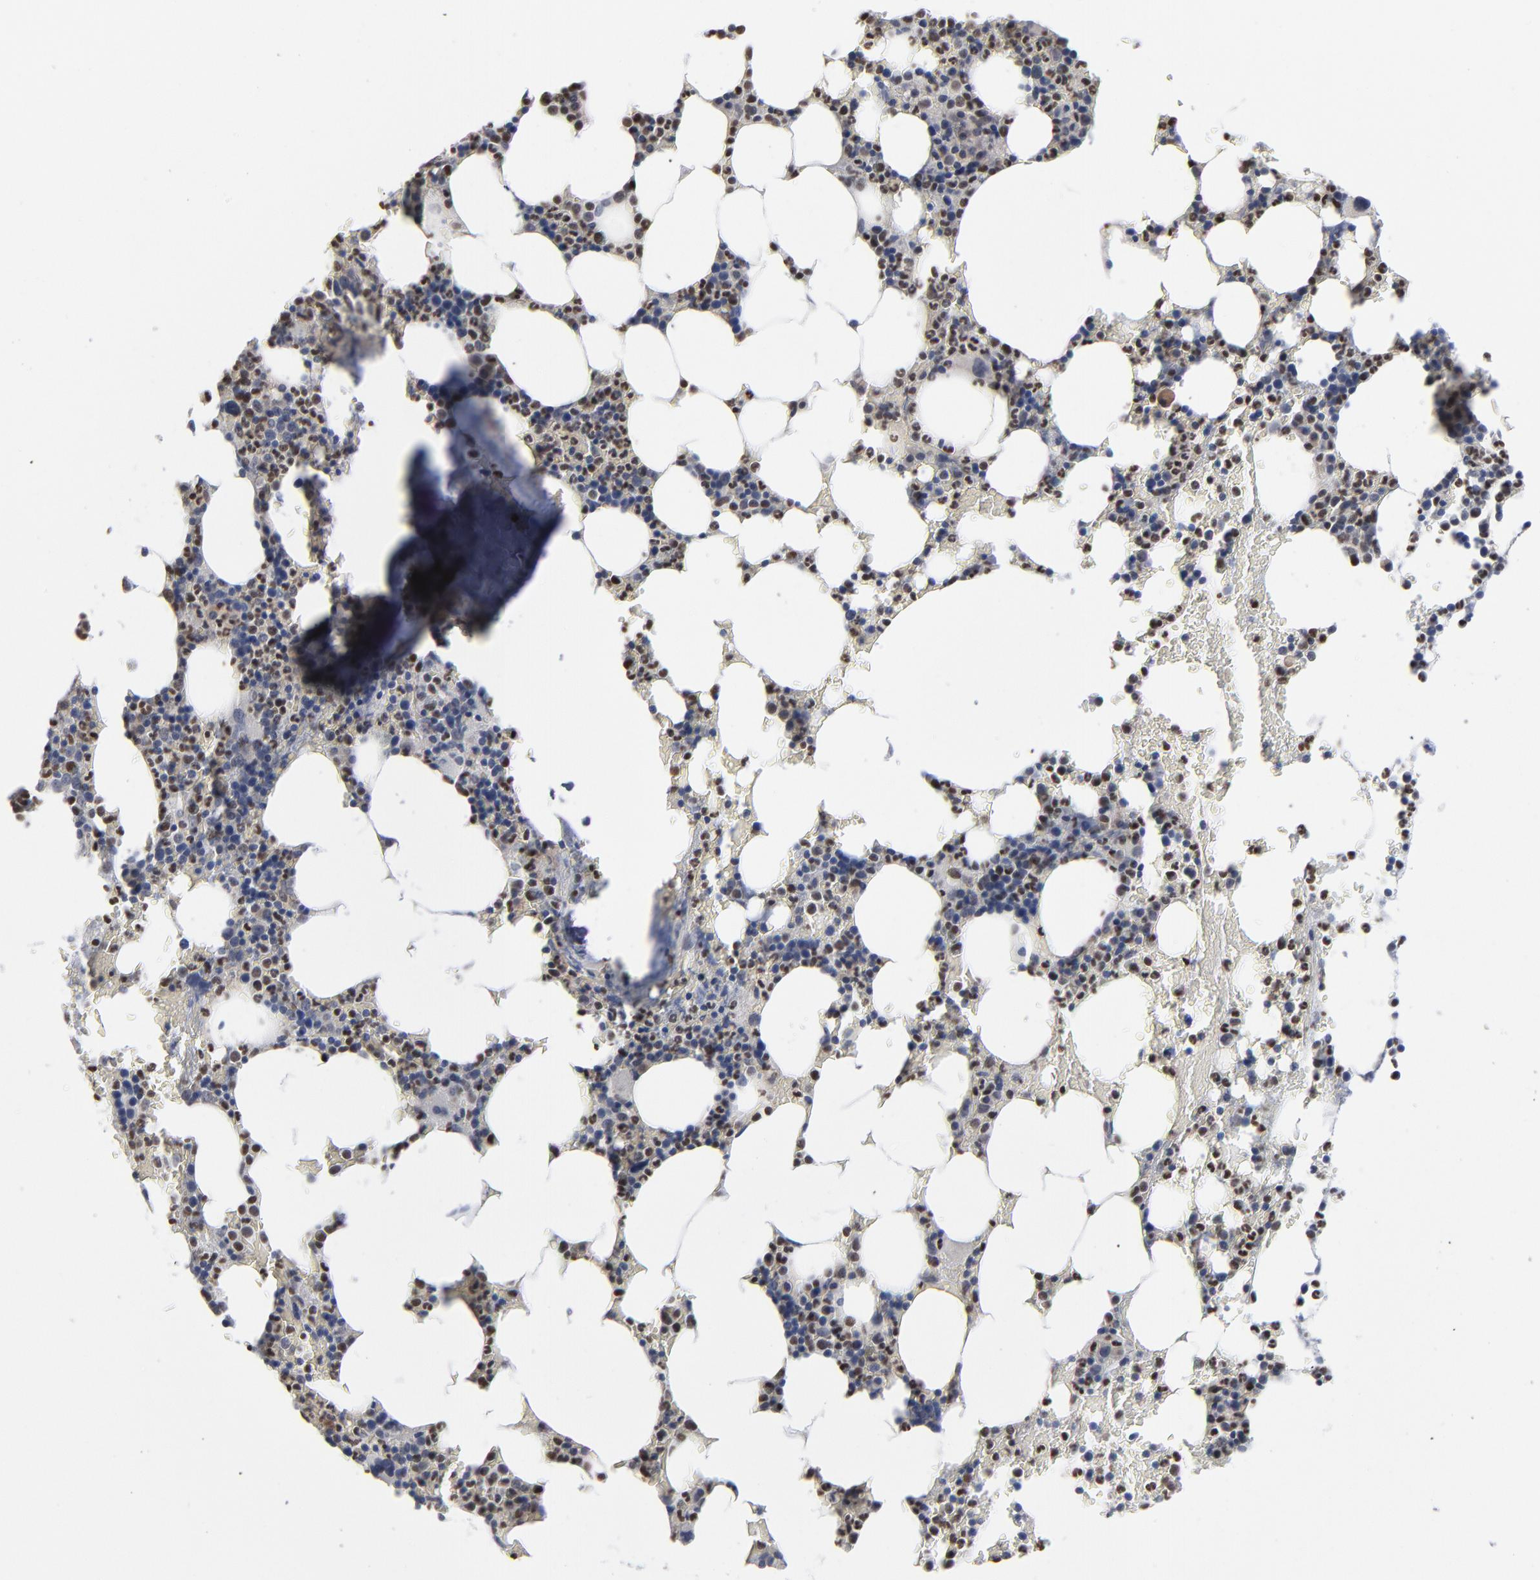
{"staining": {"intensity": "moderate", "quantity": "25%-75%", "location": "cytoplasmic/membranous,nuclear"}, "tissue": "bone marrow", "cell_type": "Hematopoietic cells", "image_type": "normal", "snomed": [{"axis": "morphology", "description": "Normal tissue, NOS"}, {"axis": "topography", "description": "Bone marrow"}], "caption": "The image exhibits staining of normal bone marrow, revealing moderate cytoplasmic/membranous,nuclear protein positivity (brown color) within hematopoietic cells.", "gene": "FOXN2", "patient": {"sex": "female", "age": 66}}